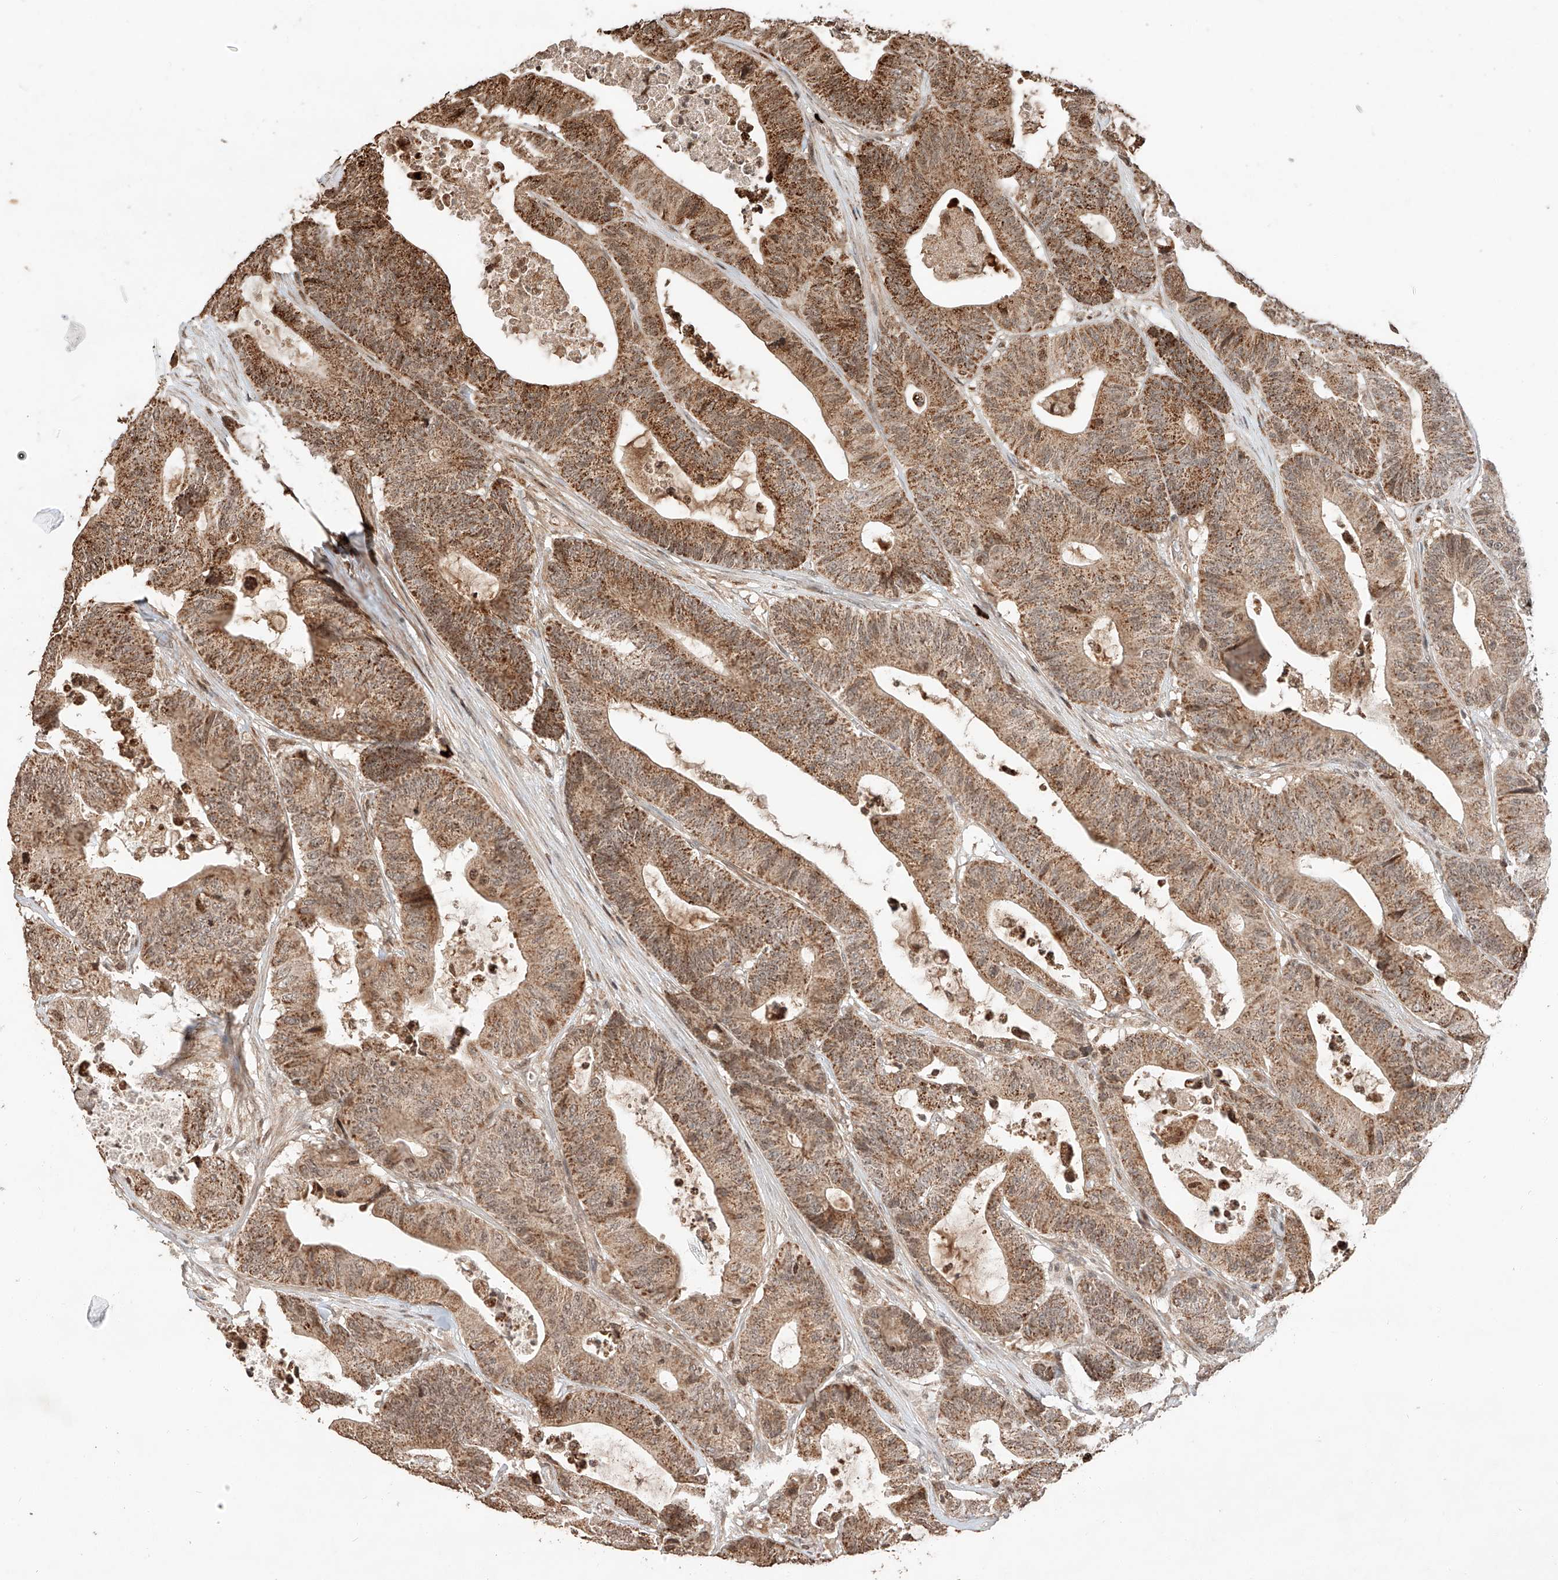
{"staining": {"intensity": "moderate", "quantity": ">75%", "location": "cytoplasmic/membranous"}, "tissue": "colorectal cancer", "cell_type": "Tumor cells", "image_type": "cancer", "snomed": [{"axis": "morphology", "description": "Adenocarcinoma, NOS"}, {"axis": "topography", "description": "Colon"}], "caption": "Immunohistochemical staining of adenocarcinoma (colorectal) demonstrates moderate cytoplasmic/membranous protein expression in approximately >75% of tumor cells.", "gene": "ARHGAP33", "patient": {"sex": "female", "age": 84}}